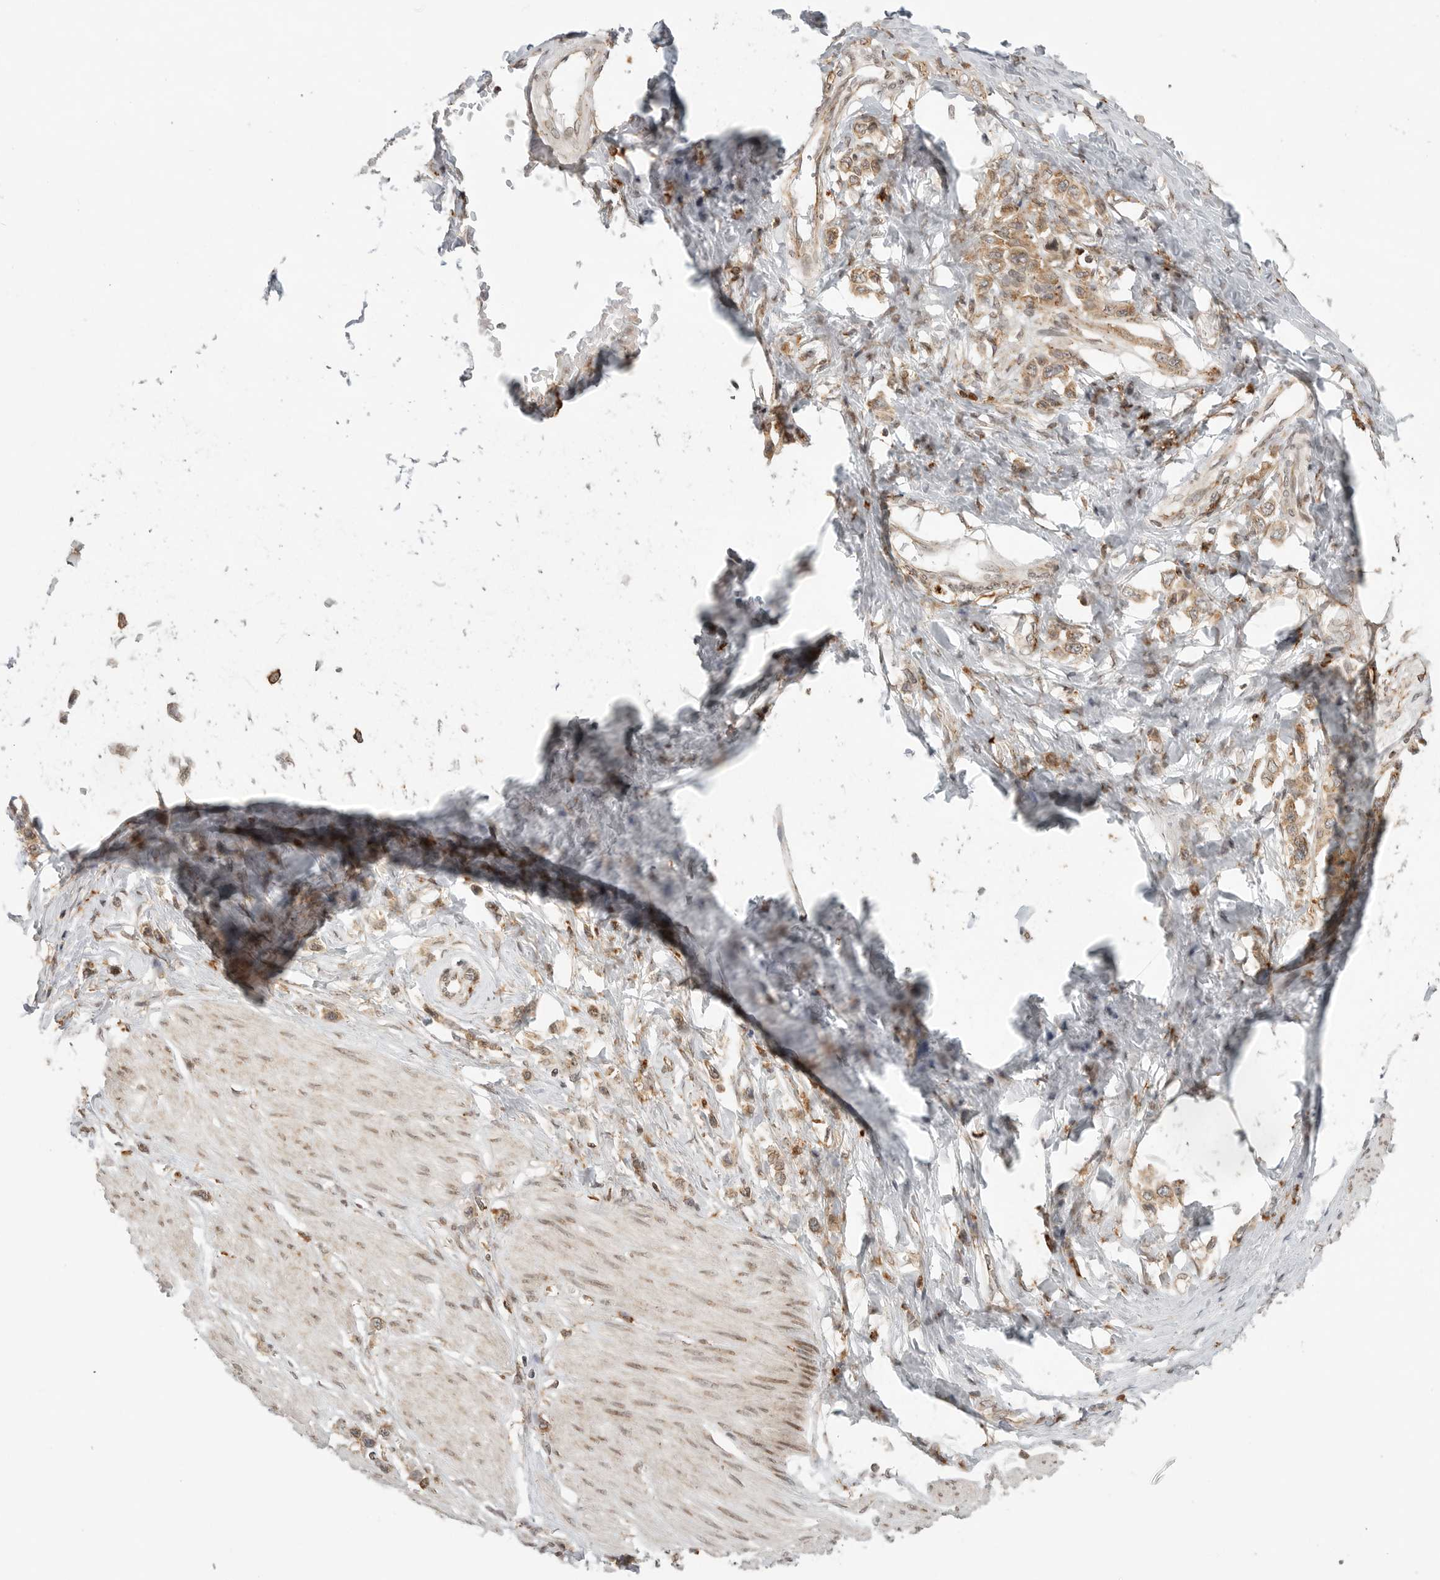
{"staining": {"intensity": "weak", "quantity": ">75%", "location": "cytoplasmic/membranous"}, "tissue": "stomach cancer", "cell_type": "Tumor cells", "image_type": "cancer", "snomed": [{"axis": "morphology", "description": "Adenocarcinoma, NOS"}, {"axis": "topography", "description": "Stomach"}], "caption": "Weak cytoplasmic/membranous staining for a protein is identified in approximately >75% of tumor cells of stomach adenocarcinoma using immunohistochemistry (IHC).", "gene": "IDUA", "patient": {"sex": "female", "age": 65}}